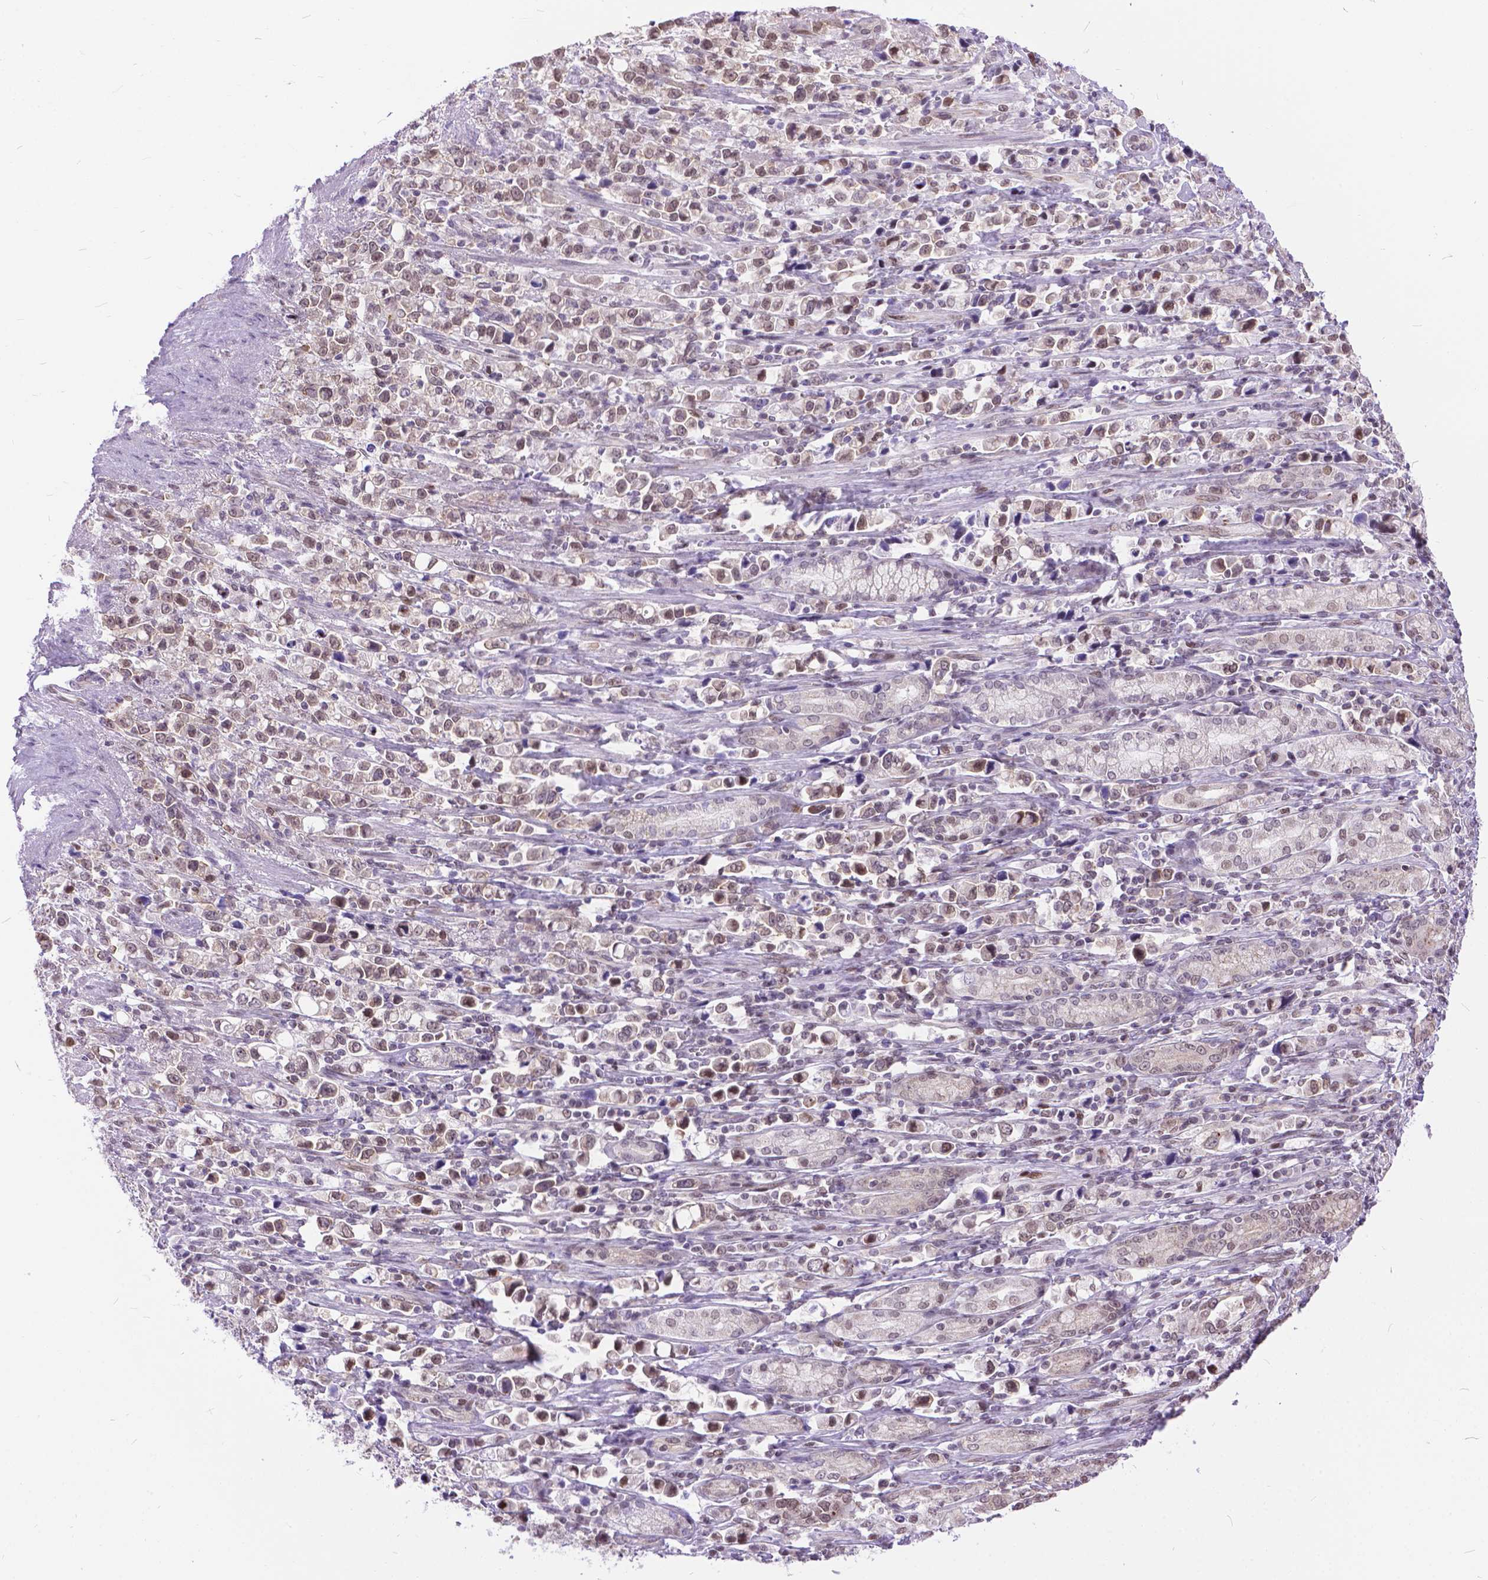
{"staining": {"intensity": "weak", "quantity": ">75%", "location": "nuclear"}, "tissue": "stomach cancer", "cell_type": "Tumor cells", "image_type": "cancer", "snomed": [{"axis": "morphology", "description": "Adenocarcinoma, NOS"}, {"axis": "topography", "description": "Stomach"}], "caption": "Protein expression analysis of human adenocarcinoma (stomach) reveals weak nuclear positivity in about >75% of tumor cells.", "gene": "FAM124B", "patient": {"sex": "male", "age": 63}}